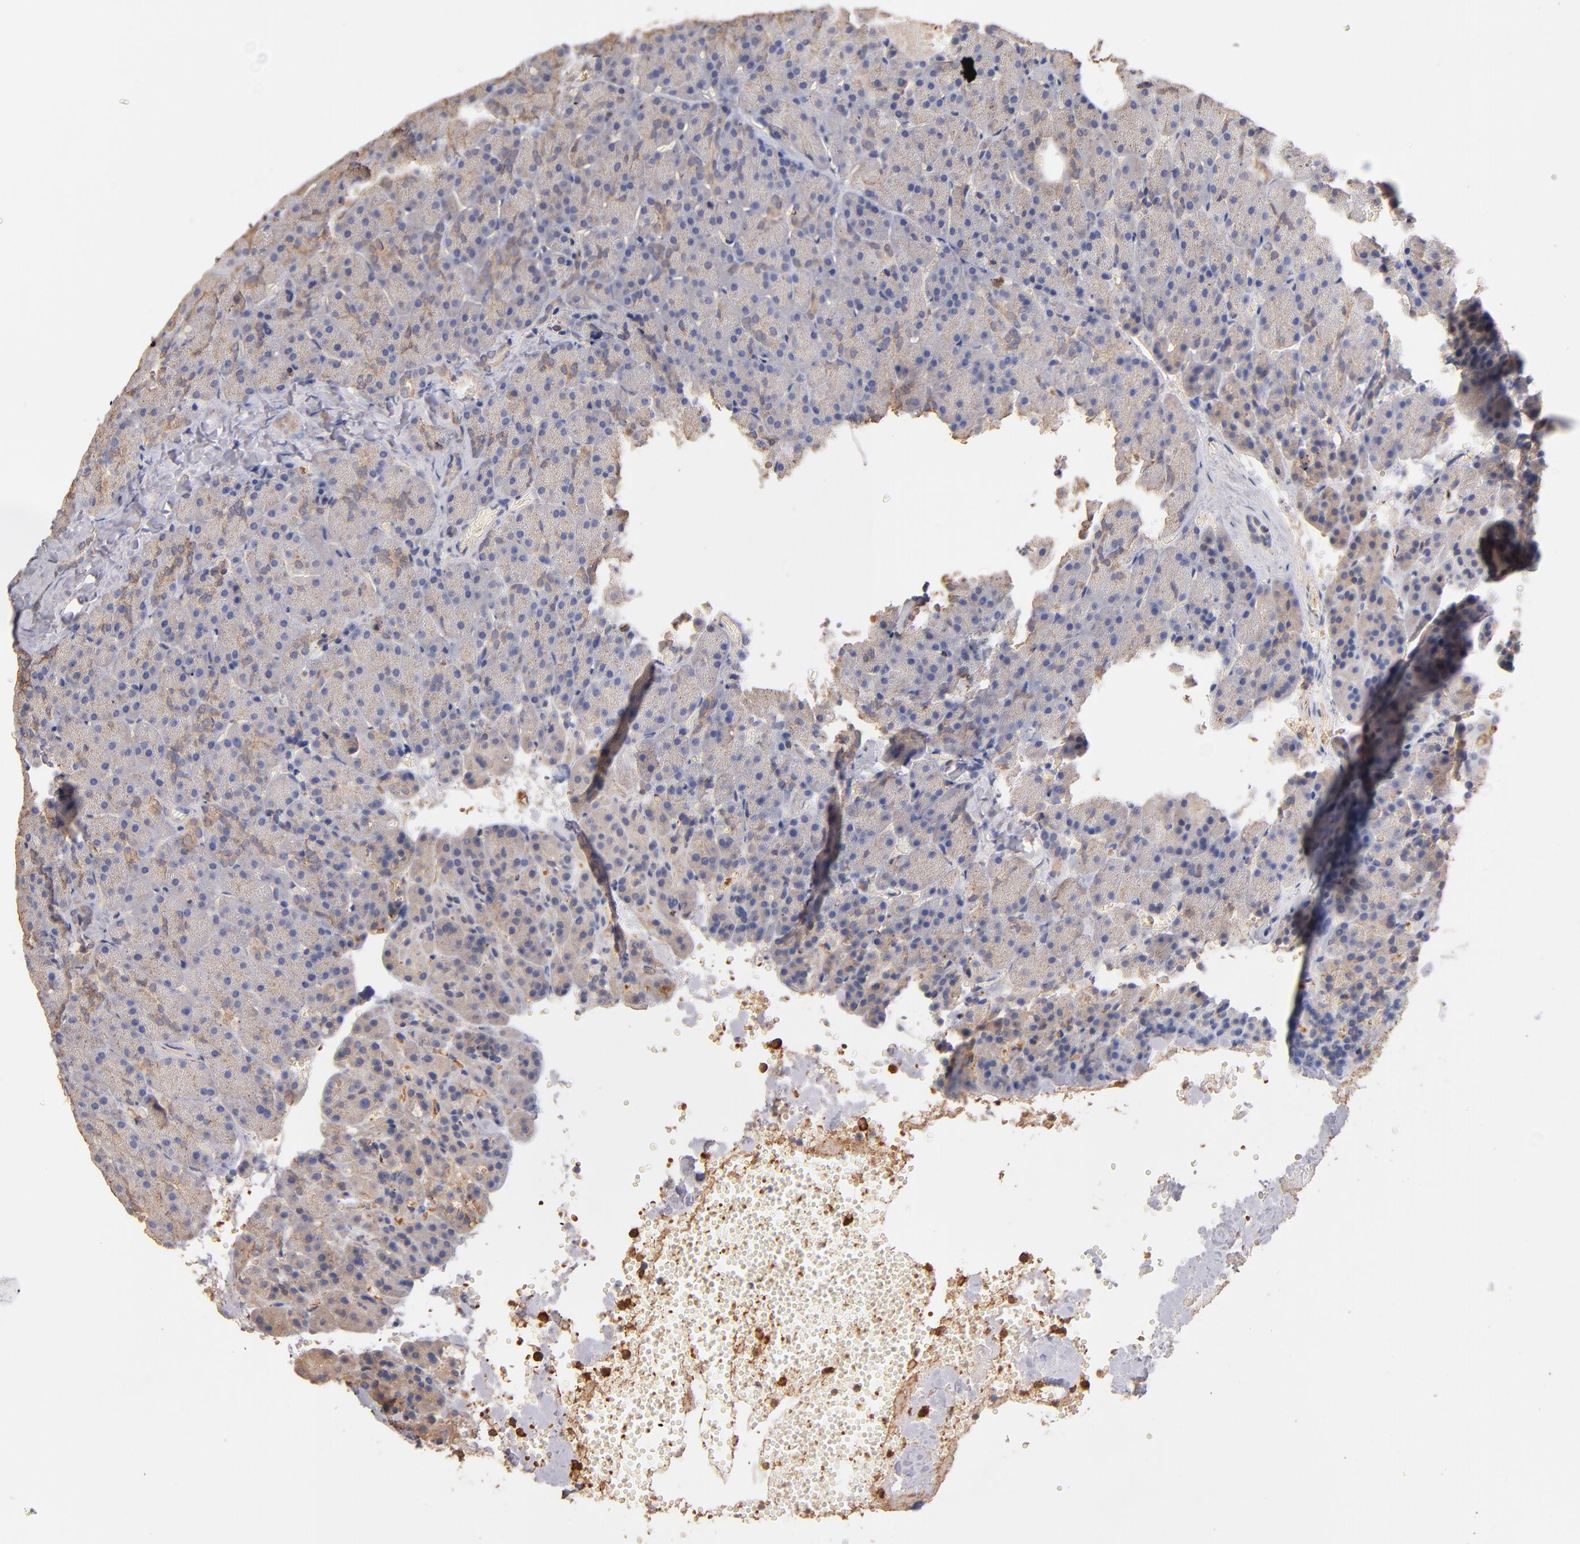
{"staining": {"intensity": "moderate", "quantity": ">75%", "location": "cytoplasmic/membranous"}, "tissue": "carcinoid", "cell_type": "Tumor cells", "image_type": "cancer", "snomed": [{"axis": "morphology", "description": "Normal tissue, NOS"}, {"axis": "morphology", "description": "Carcinoid, malignant, NOS"}, {"axis": "topography", "description": "Pancreas"}], "caption": "Immunohistochemistry micrograph of neoplastic tissue: carcinoid stained using immunohistochemistry demonstrates medium levels of moderate protein expression localized specifically in the cytoplasmic/membranous of tumor cells, appearing as a cytoplasmic/membranous brown color.", "gene": "RO60", "patient": {"sex": "female", "age": 35}}